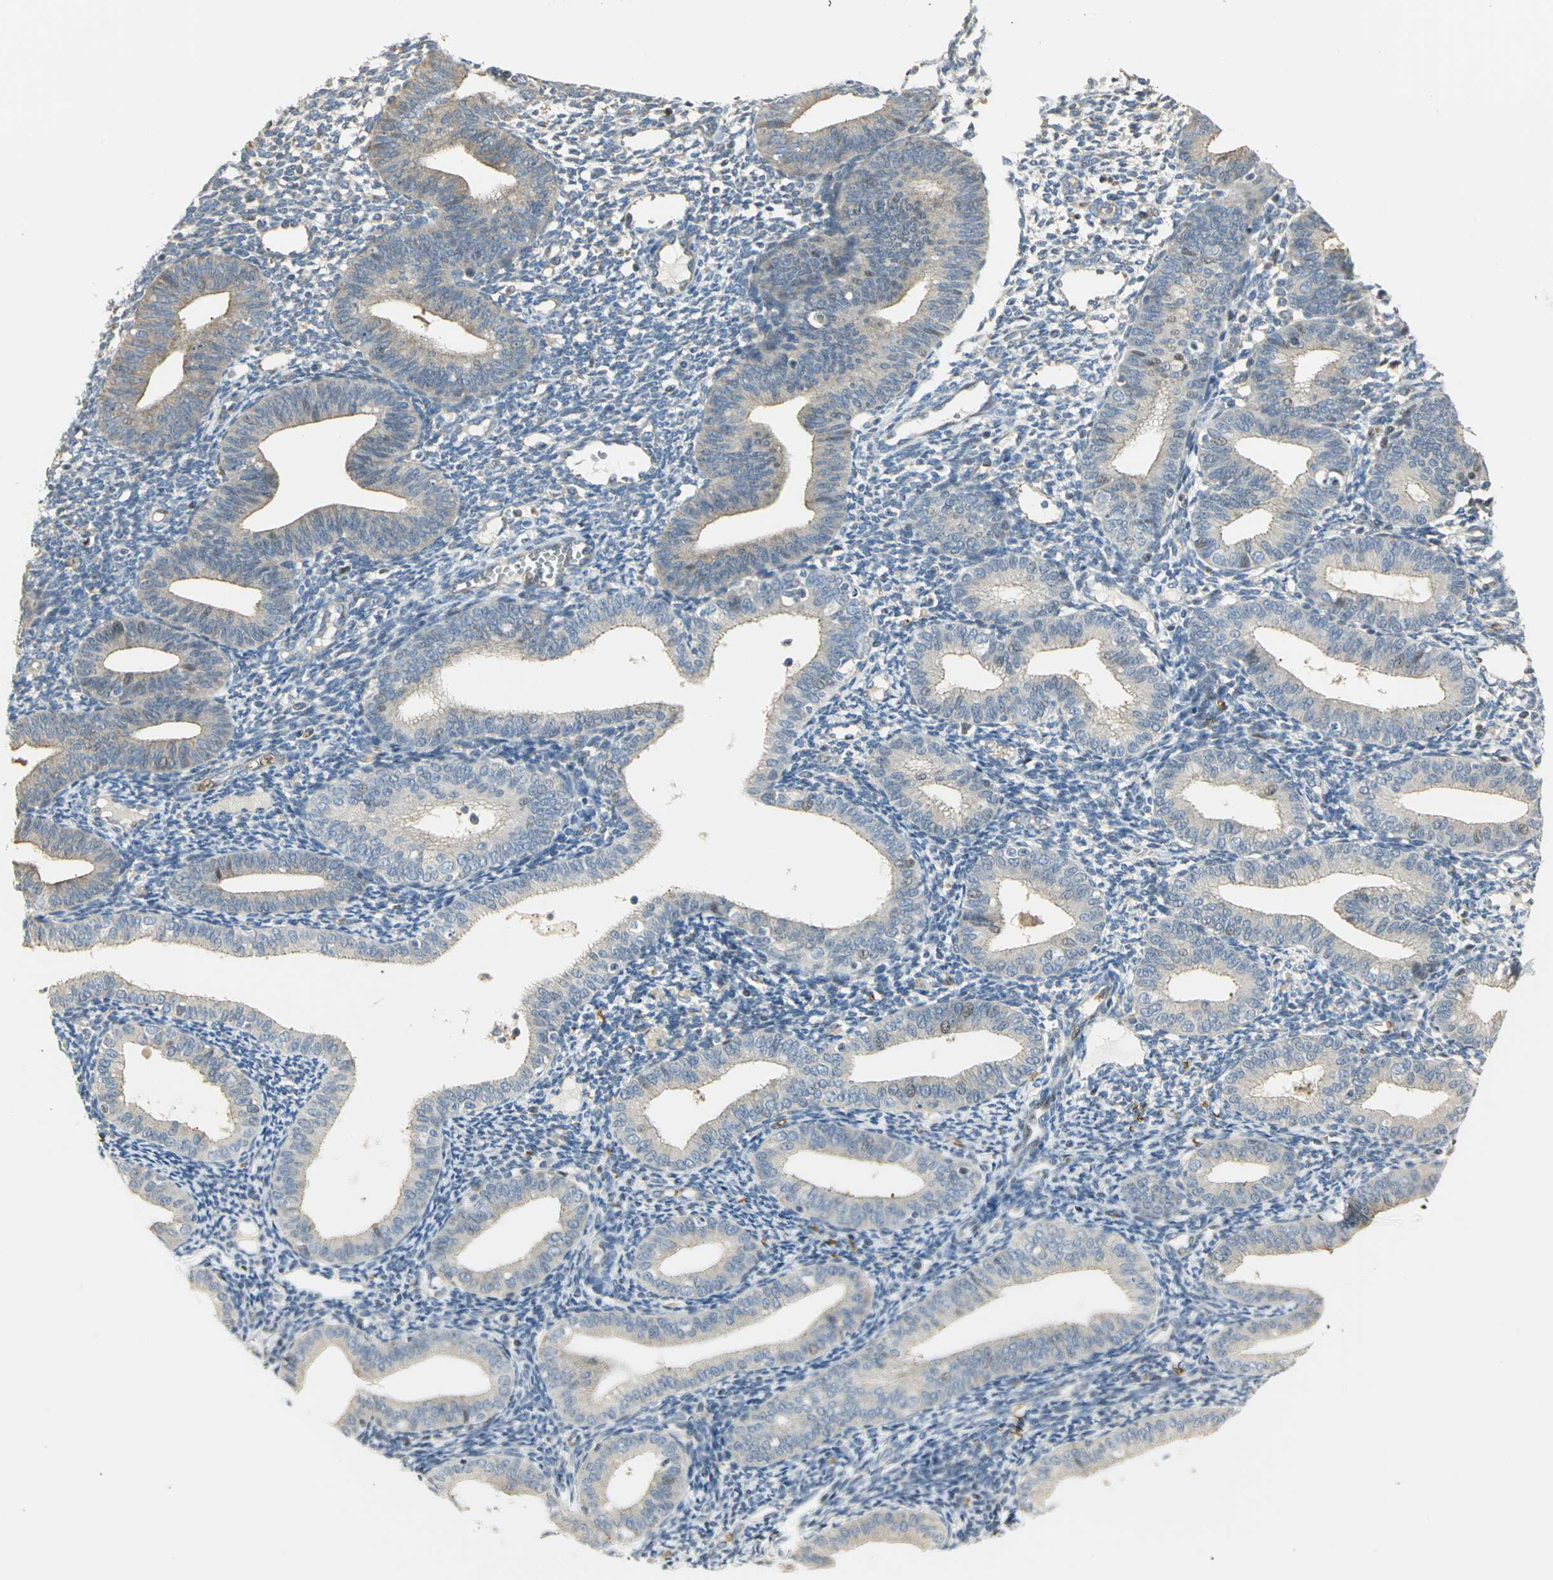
{"staining": {"intensity": "negative", "quantity": "none", "location": "none"}, "tissue": "endometrium", "cell_type": "Cells in endometrial stroma", "image_type": "normal", "snomed": [{"axis": "morphology", "description": "Normal tissue, NOS"}, {"axis": "topography", "description": "Endometrium"}], "caption": "Immunohistochemistry (IHC) image of benign endometrium stained for a protein (brown), which exhibits no positivity in cells in endometrial stroma. (Brightfield microscopy of DAB (3,3'-diaminobenzidine) immunohistochemistry at high magnification).", "gene": "ANK1", "patient": {"sex": "female", "age": 61}}